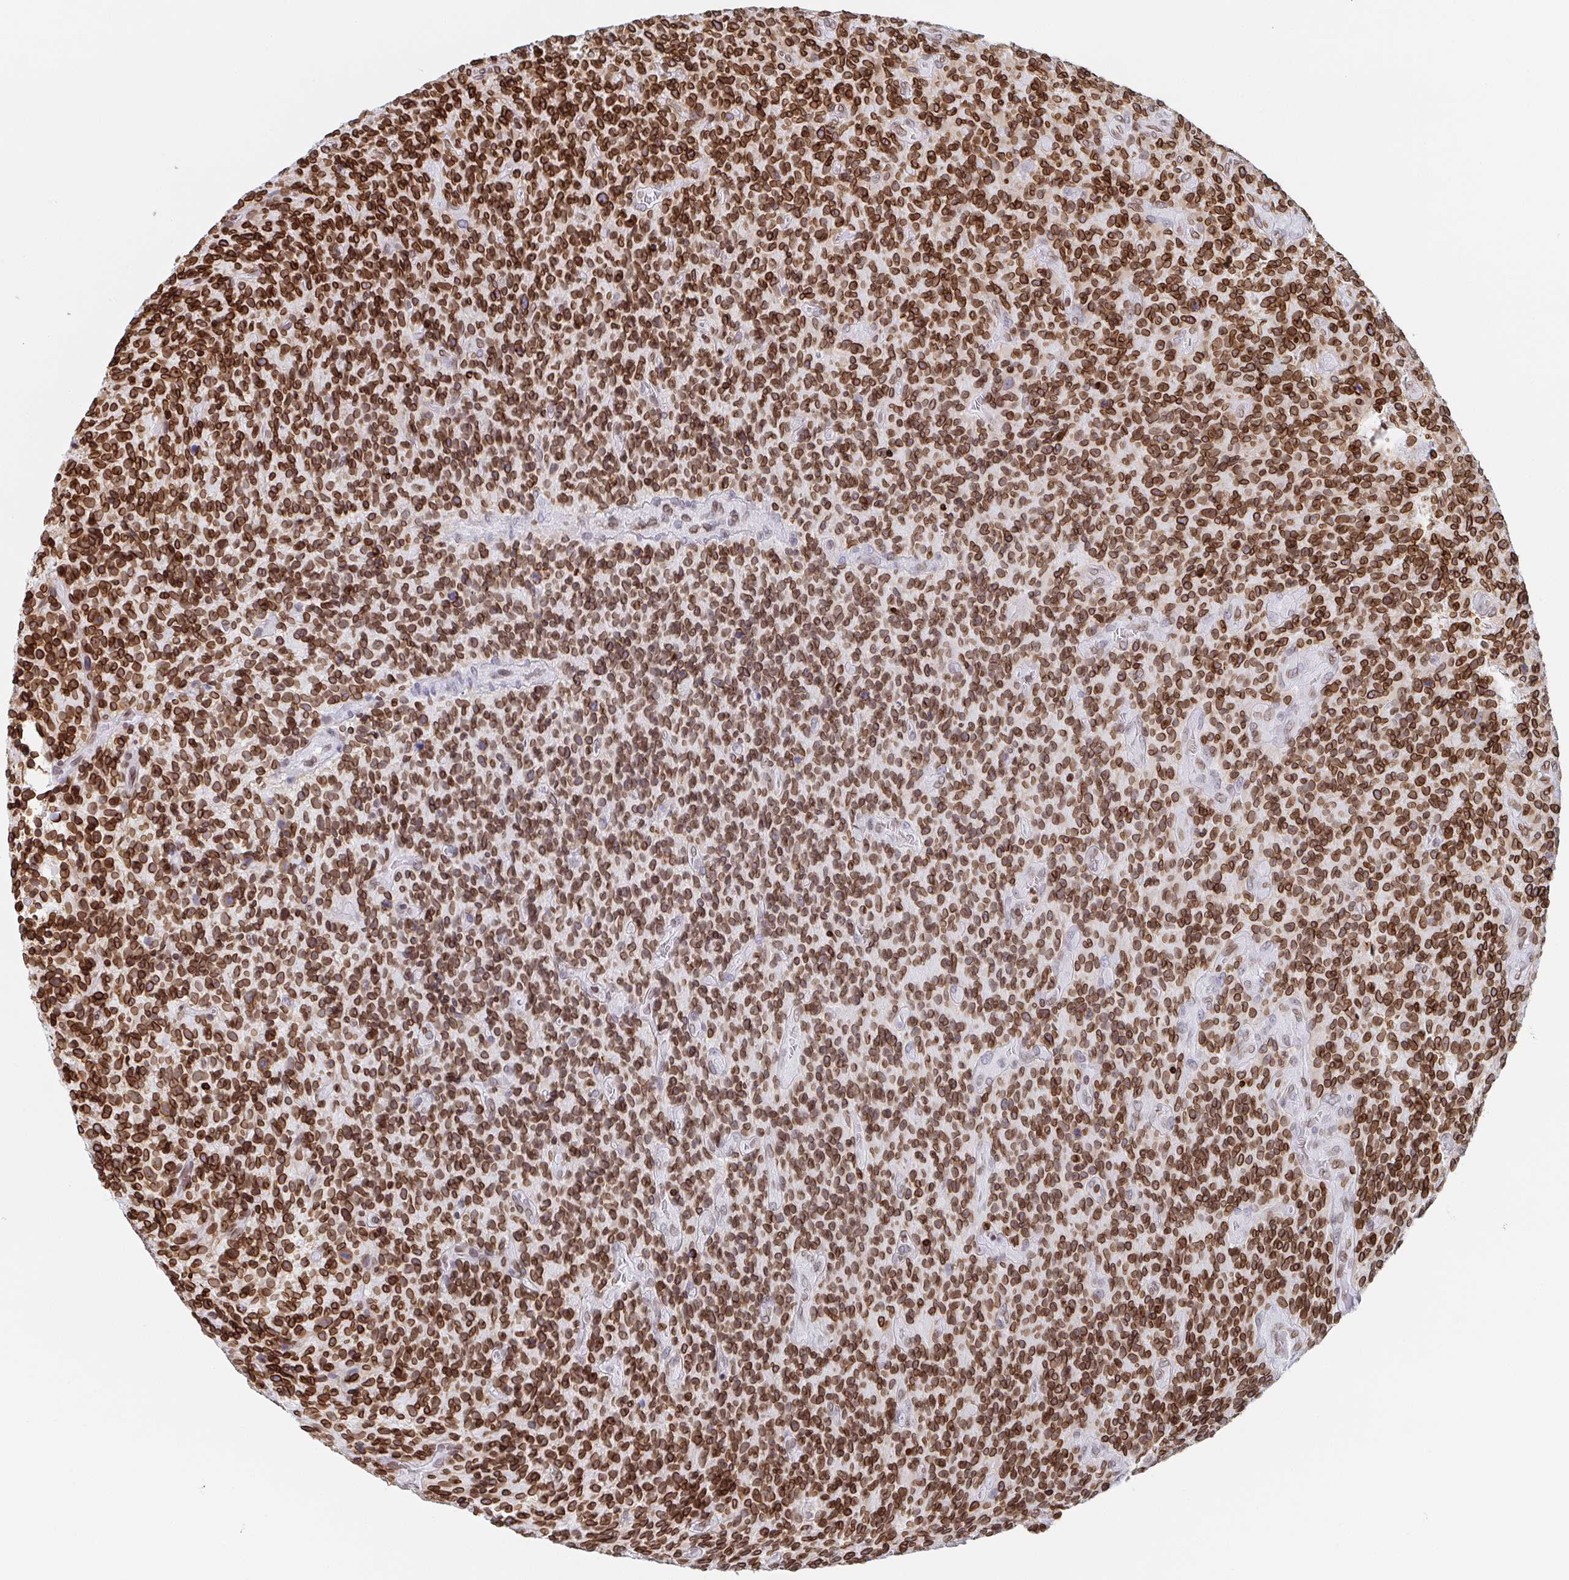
{"staining": {"intensity": "strong", "quantity": ">75%", "location": "cytoplasmic/membranous,nuclear"}, "tissue": "glioma", "cell_type": "Tumor cells", "image_type": "cancer", "snomed": [{"axis": "morphology", "description": "Glioma, malignant, High grade"}, {"axis": "topography", "description": "Brain"}], "caption": "Malignant high-grade glioma stained with a protein marker demonstrates strong staining in tumor cells.", "gene": "BTBD7", "patient": {"sex": "male", "age": 76}}